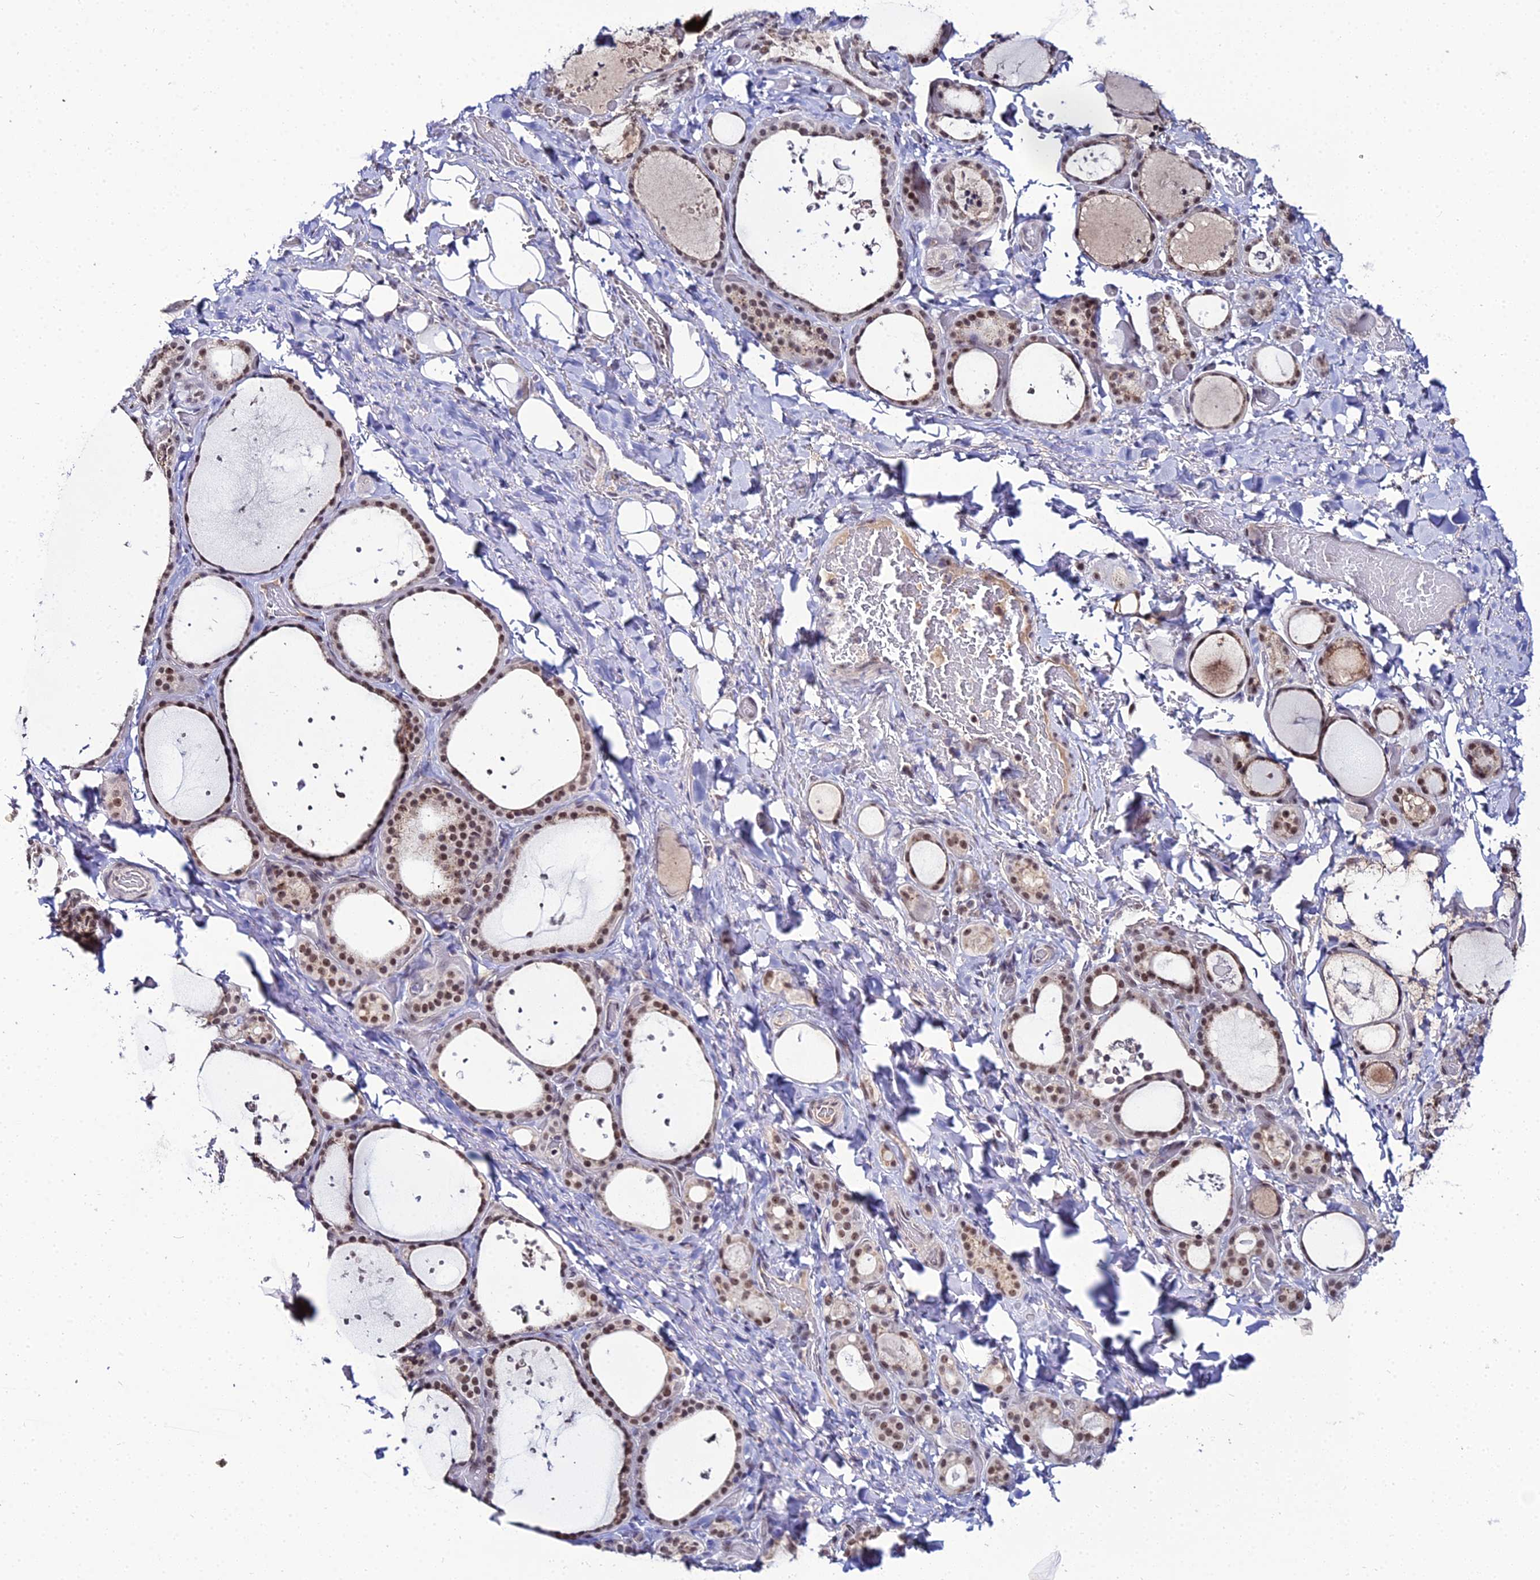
{"staining": {"intensity": "strong", "quantity": ">75%", "location": "nuclear"}, "tissue": "thyroid gland", "cell_type": "Glandular cells", "image_type": "normal", "snomed": [{"axis": "morphology", "description": "Normal tissue, NOS"}, {"axis": "topography", "description": "Thyroid gland"}], "caption": "Immunohistochemistry photomicrograph of benign human thyroid gland stained for a protein (brown), which shows high levels of strong nuclear positivity in approximately >75% of glandular cells.", "gene": "EXOSC3", "patient": {"sex": "female", "age": 44}}